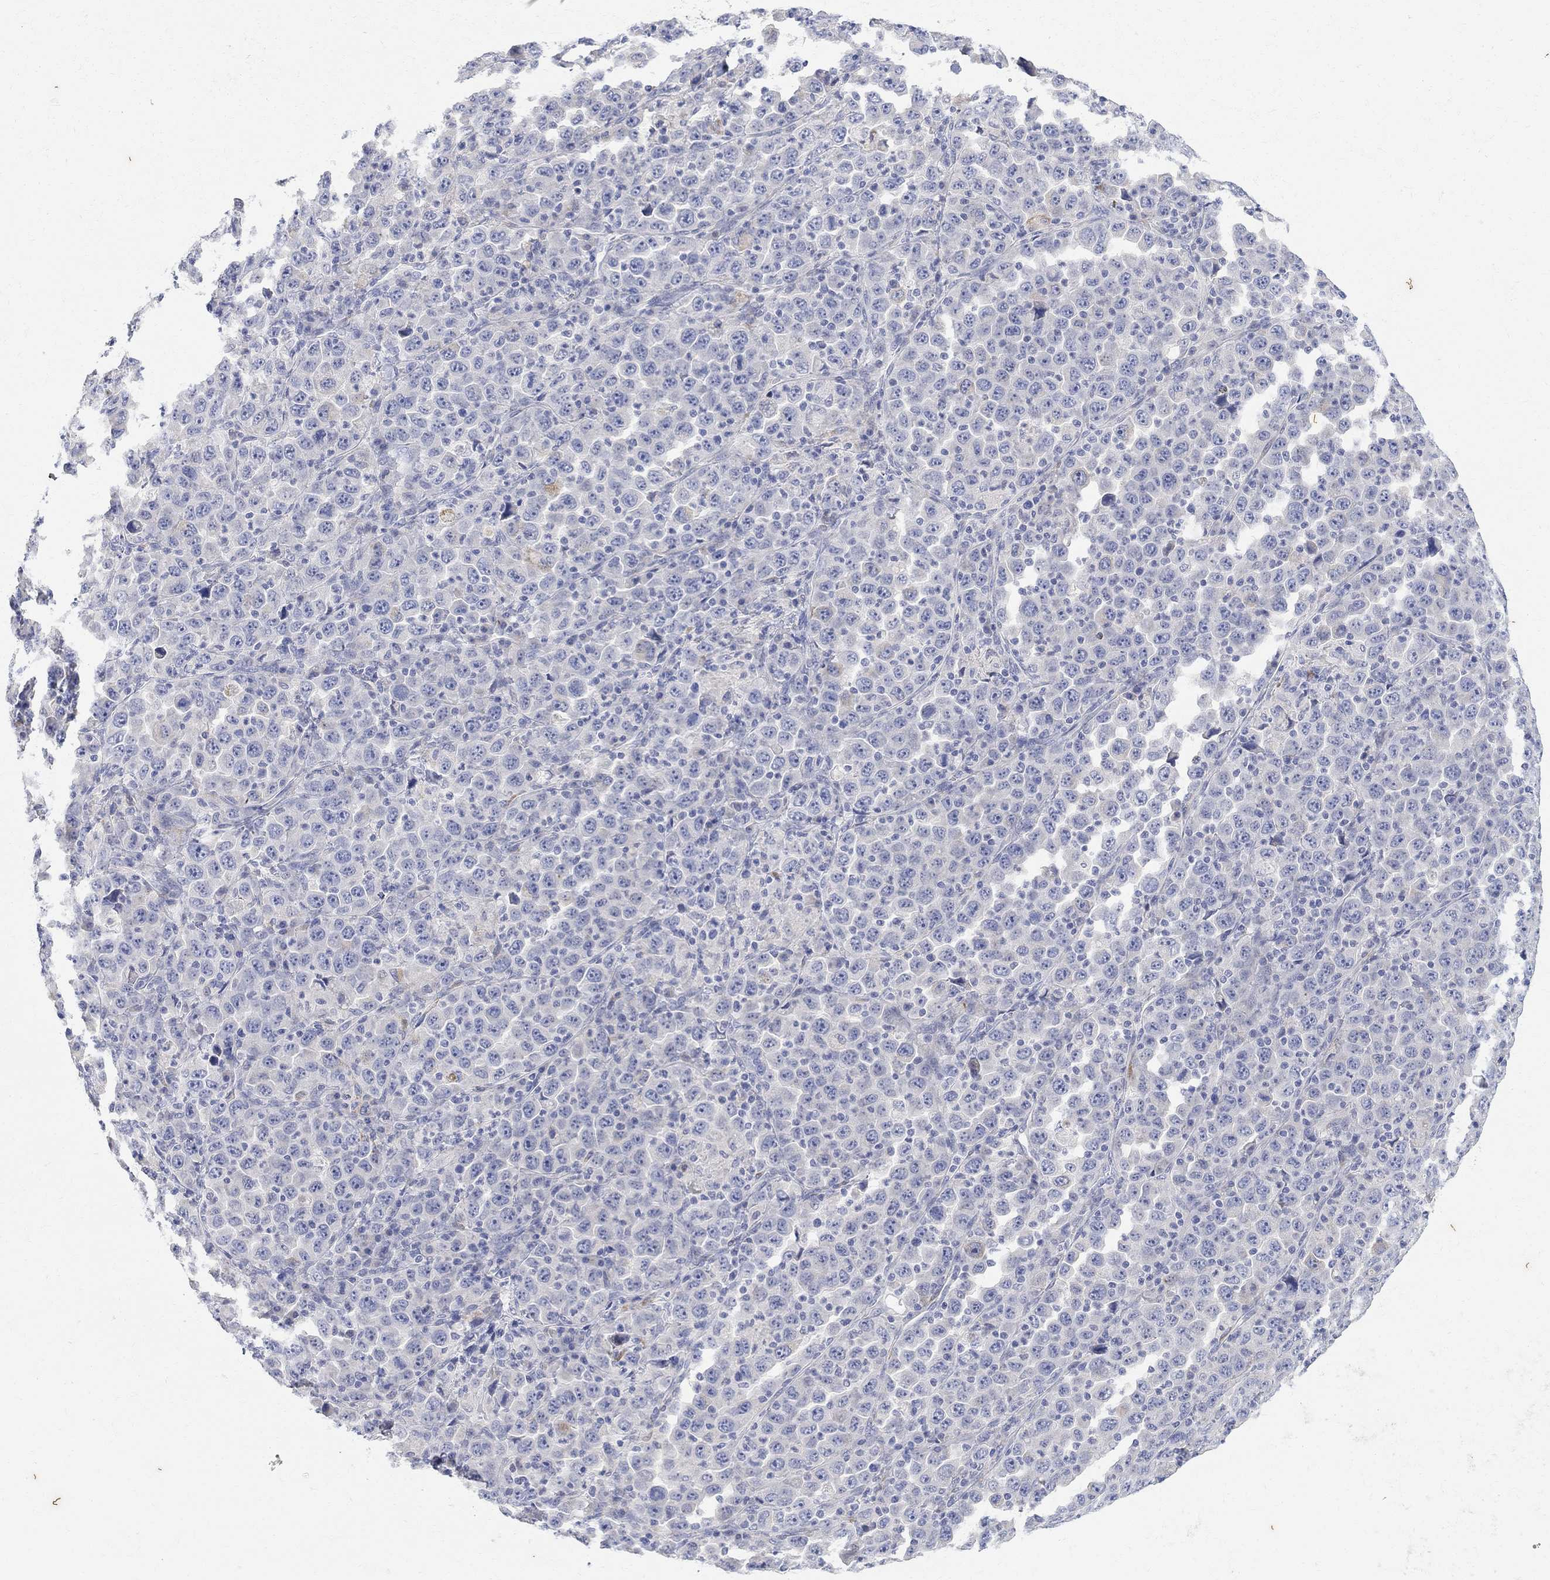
{"staining": {"intensity": "negative", "quantity": "none", "location": "none"}, "tissue": "stomach cancer", "cell_type": "Tumor cells", "image_type": "cancer", "snomed": [{"axis": "morphology", "description": "Normal tissue, NOS"}, {"axis": "morphology", "description": "Adenocarcinoma, NOS"}, {"axis": "topography", "description": "Stomach, upper"}, {"axis": "topography", "description": "Stomach"}], "caption": "This image is of stomach cancer (adenocarcinoma) stained with immunohistochemistry to label a protein in brown with the nuclei are counter-stained blue. There is no positivity in tumor cells.", "gene": "FNDC5", "patient": {"sex": "male", "age": 59}}